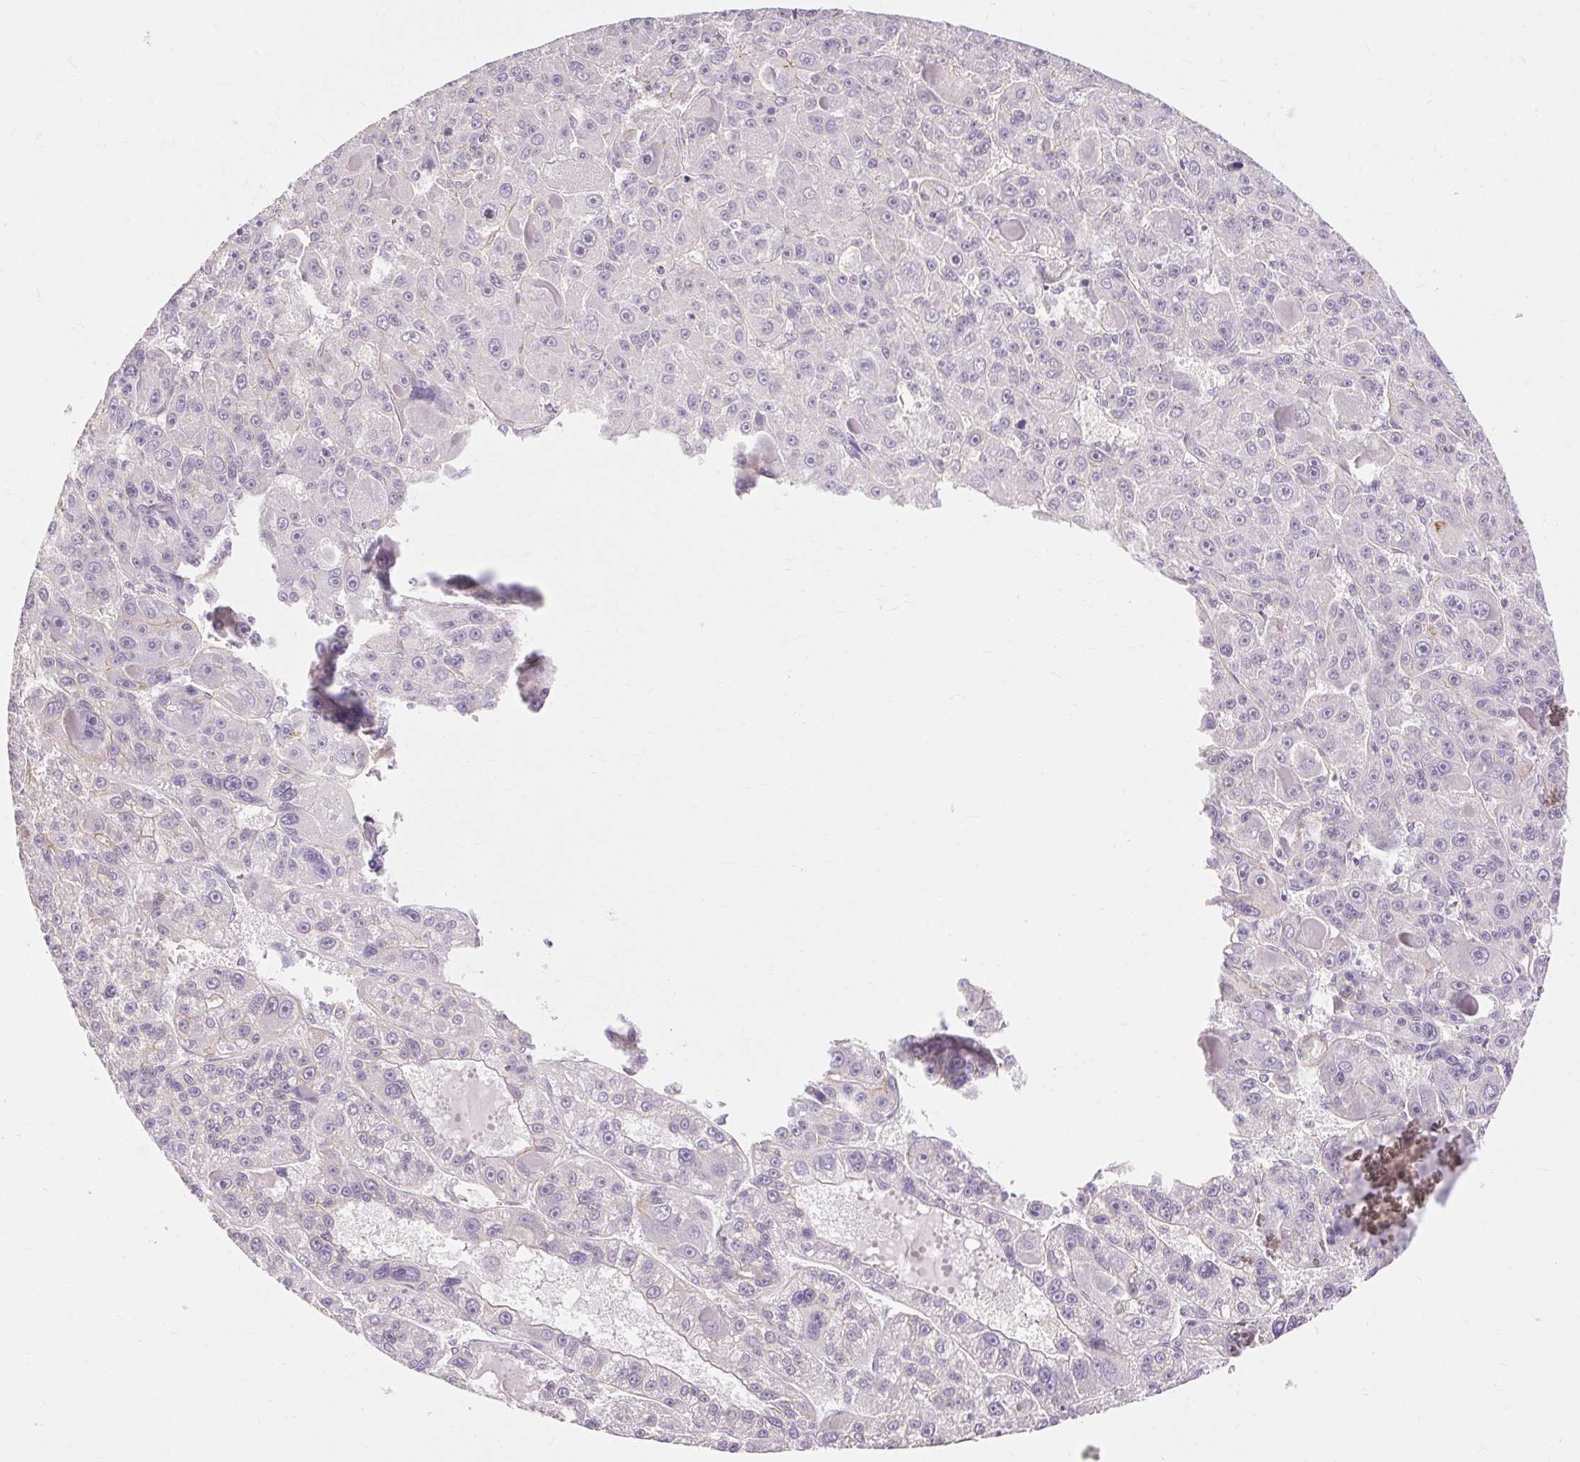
{"staining": {"intensity": "negative", "quantity": "none", "location": "none"}, "tissue": "liver cancer", "cell_type": "Tumor cells", "image_type": "cancer", "snomed": [{"axis": "morphology", "description": "Carcinoma, Hepatocellular, NOS"}, {"axis": "topography", "description": "Liver"}], "caption": "An immunohistochemistry (IHC) photomicrograph of liver hepatocellular carcinoma is shown. There is no staining in tumor cells of liver hepatocellular carcinoma.", "gene": "TM6SF1", "patient": {"sex": "male", "age": 76}}